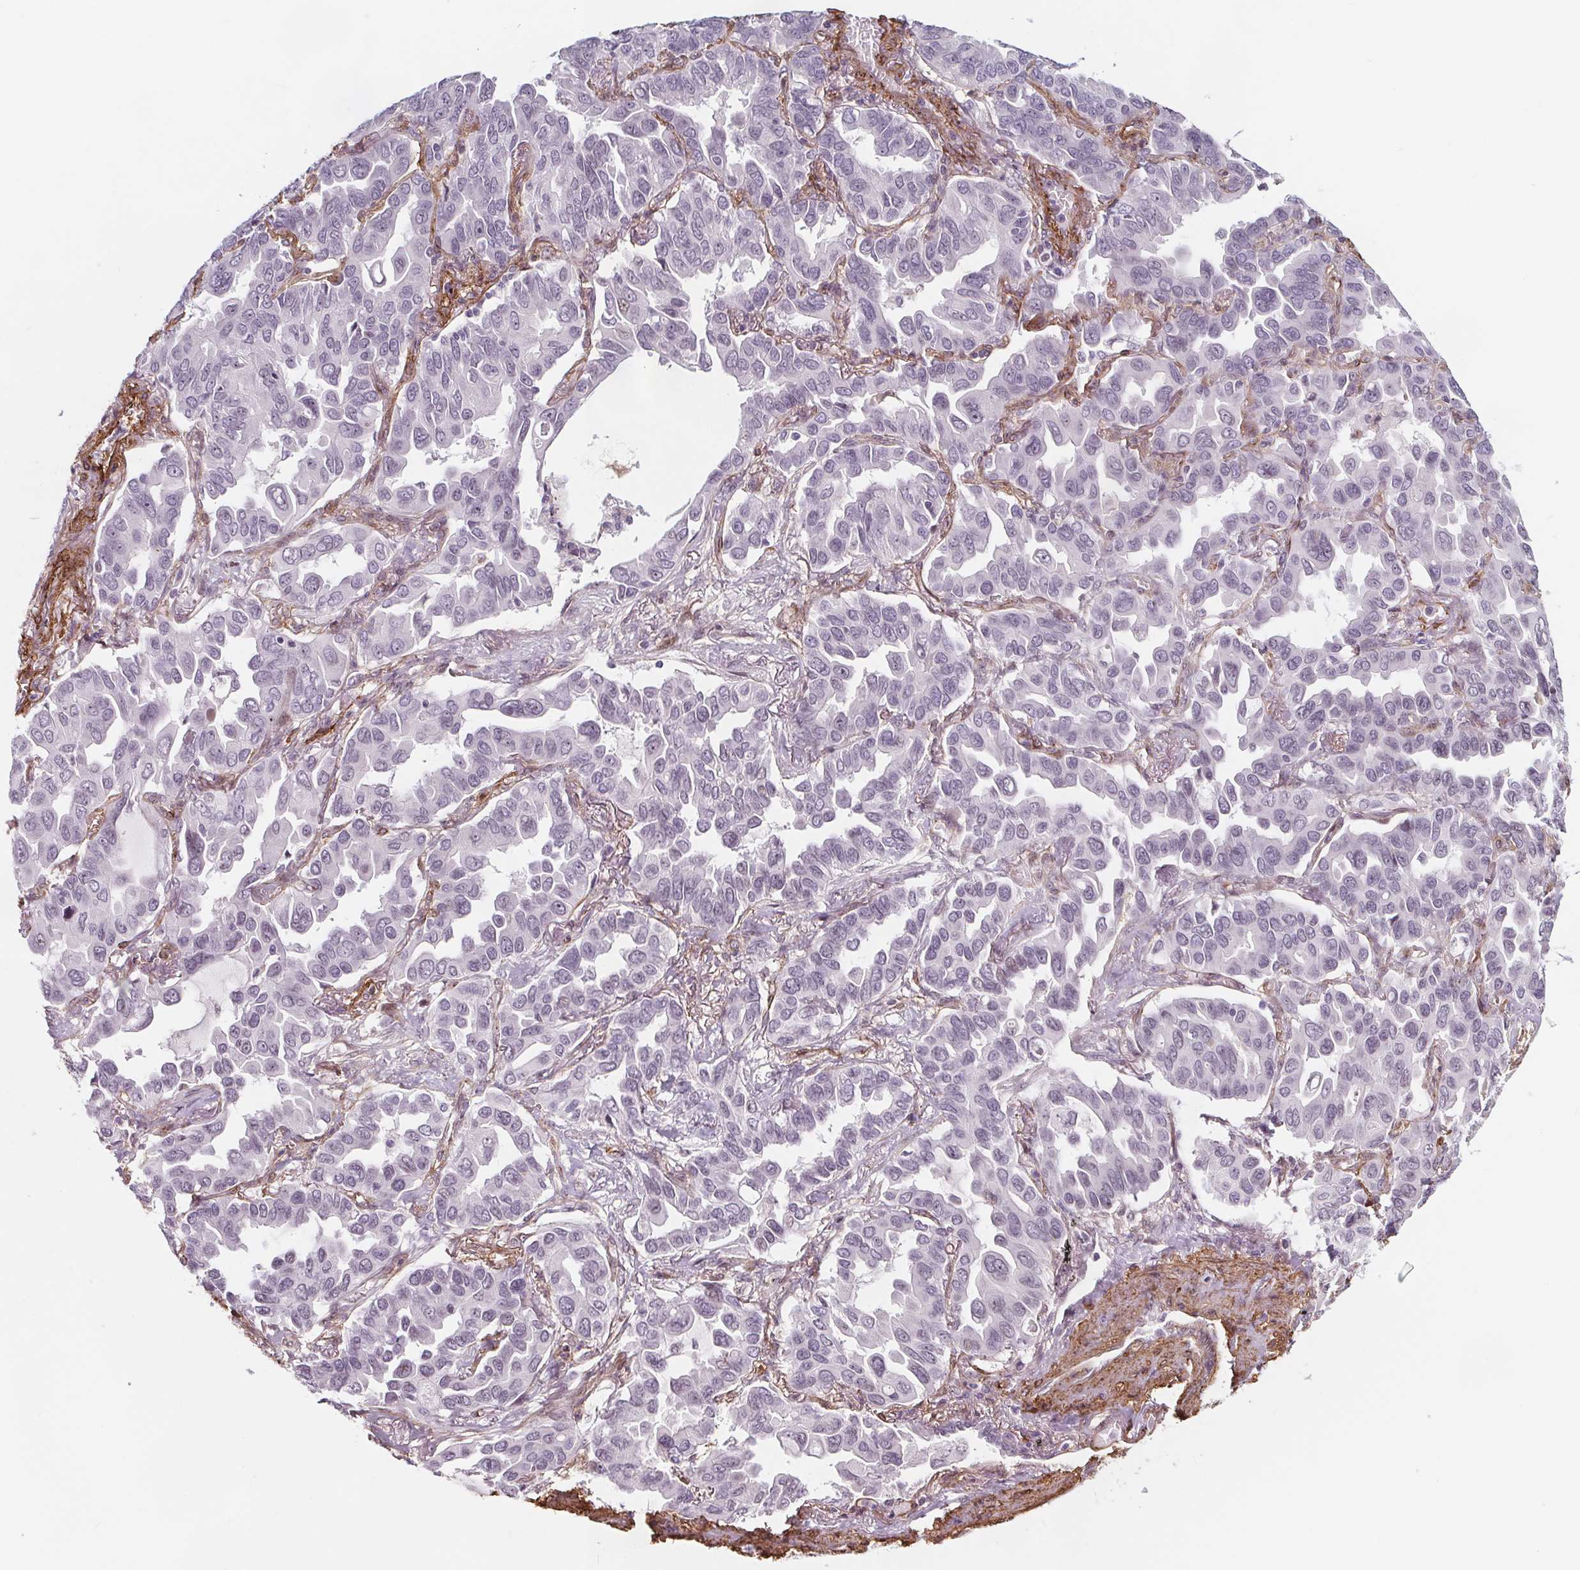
{"staining": {"intensity": "negative", "quantity": "none", "location": "none"}, "tissue": "lung cancer", "cell_type": "Tumor cells", "image_type": "cancer", "snomed": [{"axis": "morphology", "description": "Adenocarcinoma, NOS"}, {"axis": "topography", "description": "Lung"}], "caption": "Tumor cells show no significant protein staining in lung cancer. (Brightfield microscopy of DAB (3,3'-diaminobenzidine) IHC at high magnification).", "gene": "HAS1", "patient": {"sex": "male", "age": 64}}